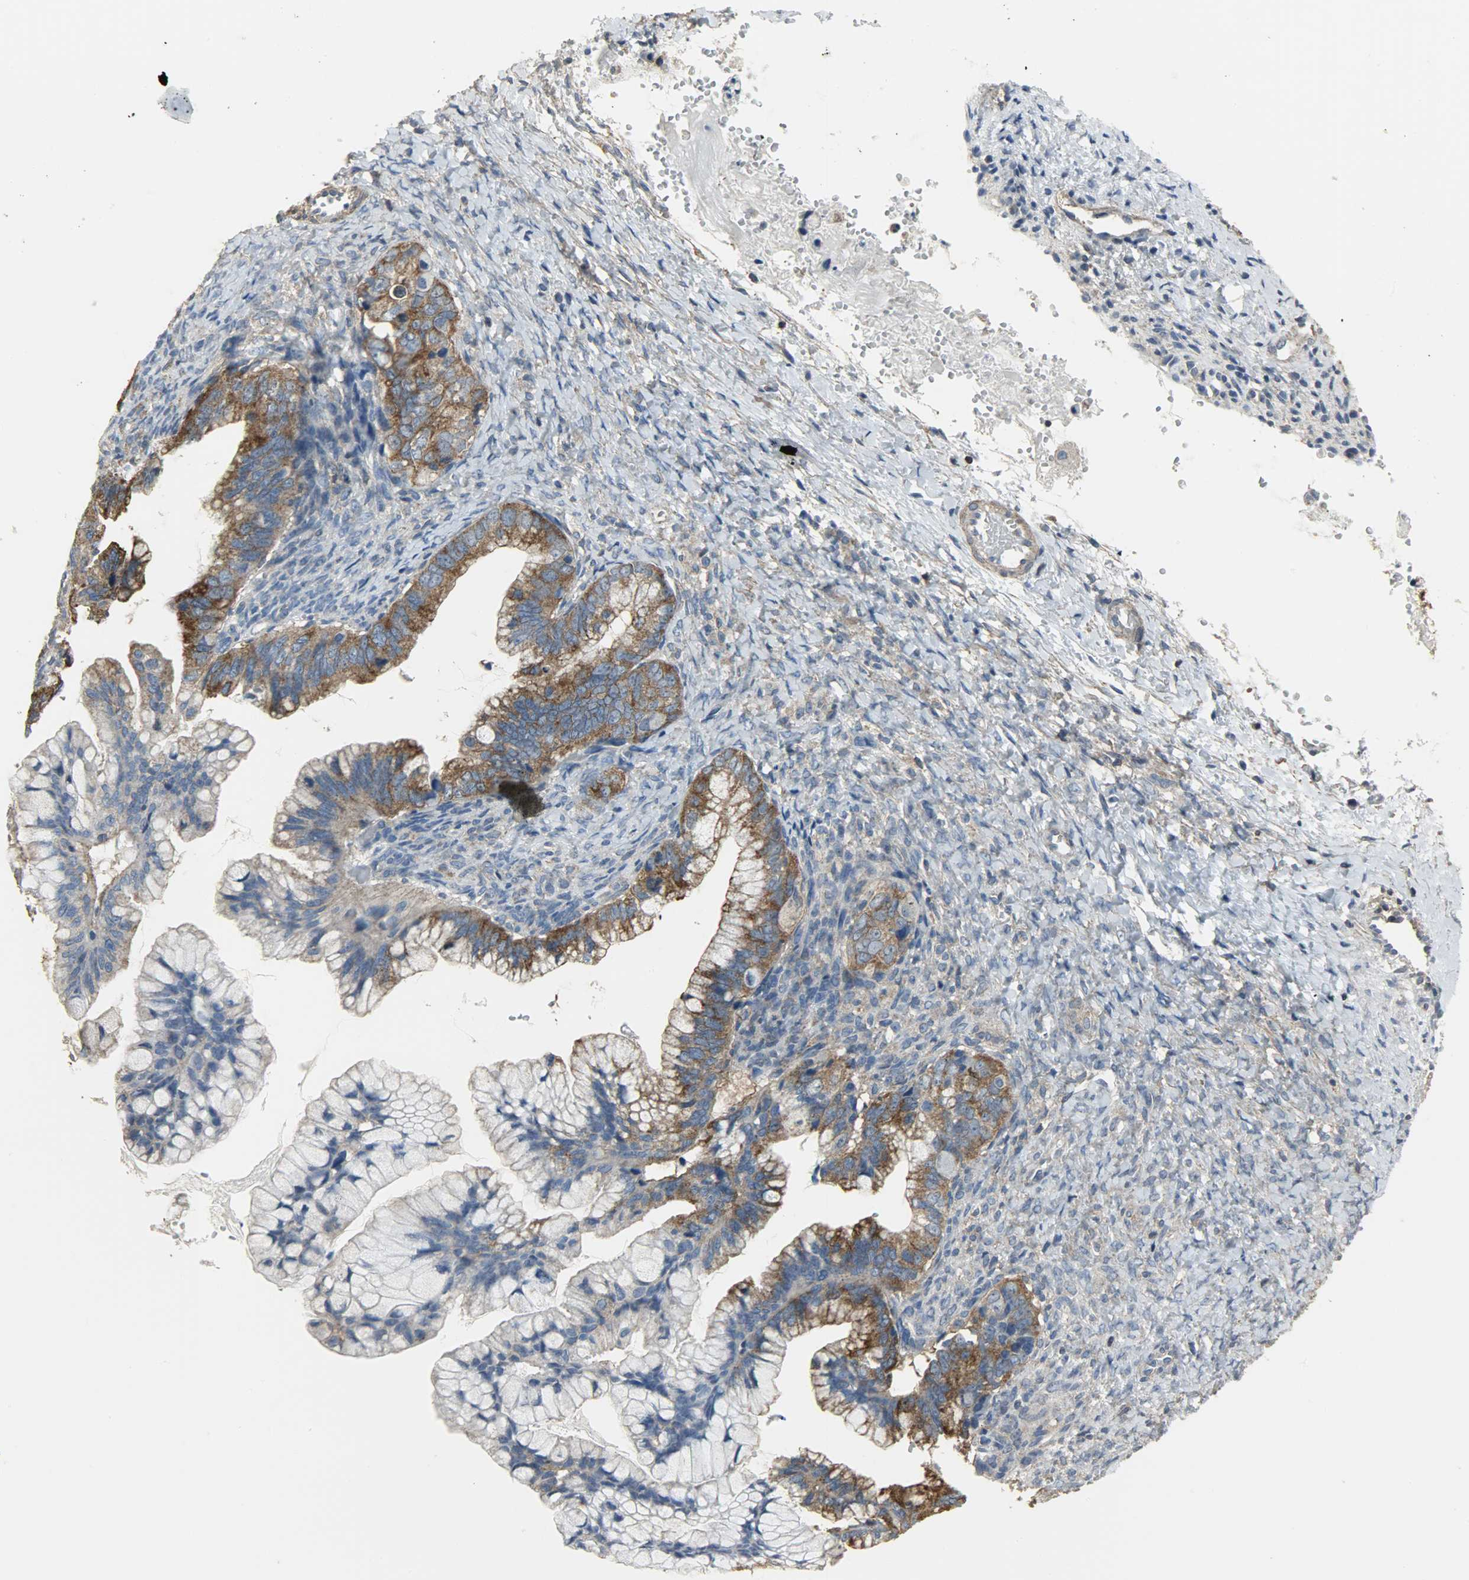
{"staining": {"intensity": "moderate", "quantity": ">75%", "location": "cytoplasmic/membranous"}, "tissue": "ovarian cancer", "cell_type": "Tumor cells", "image_type": "cancer", "snomed": [{"axis": "morphology", "description": "Cystadenocarcinoma, mucinous, NOS"}, {"axis": "topography", "description": "Ovary"}], "caption": "Brown immunohistochemical staining in ovarian mucinous cystadenocarcinoma exhibits moderate cytoplasmic/membranous positivity in about >75% of tumor cells. Using DAB (3,3'-diaminobenzidine) (brown) and hematoxylin (blue) stains, captured at high magnification using brightfield microscopy.", "gene": "DNAJA4", "patient": {"sex": "female", "age": 36}}